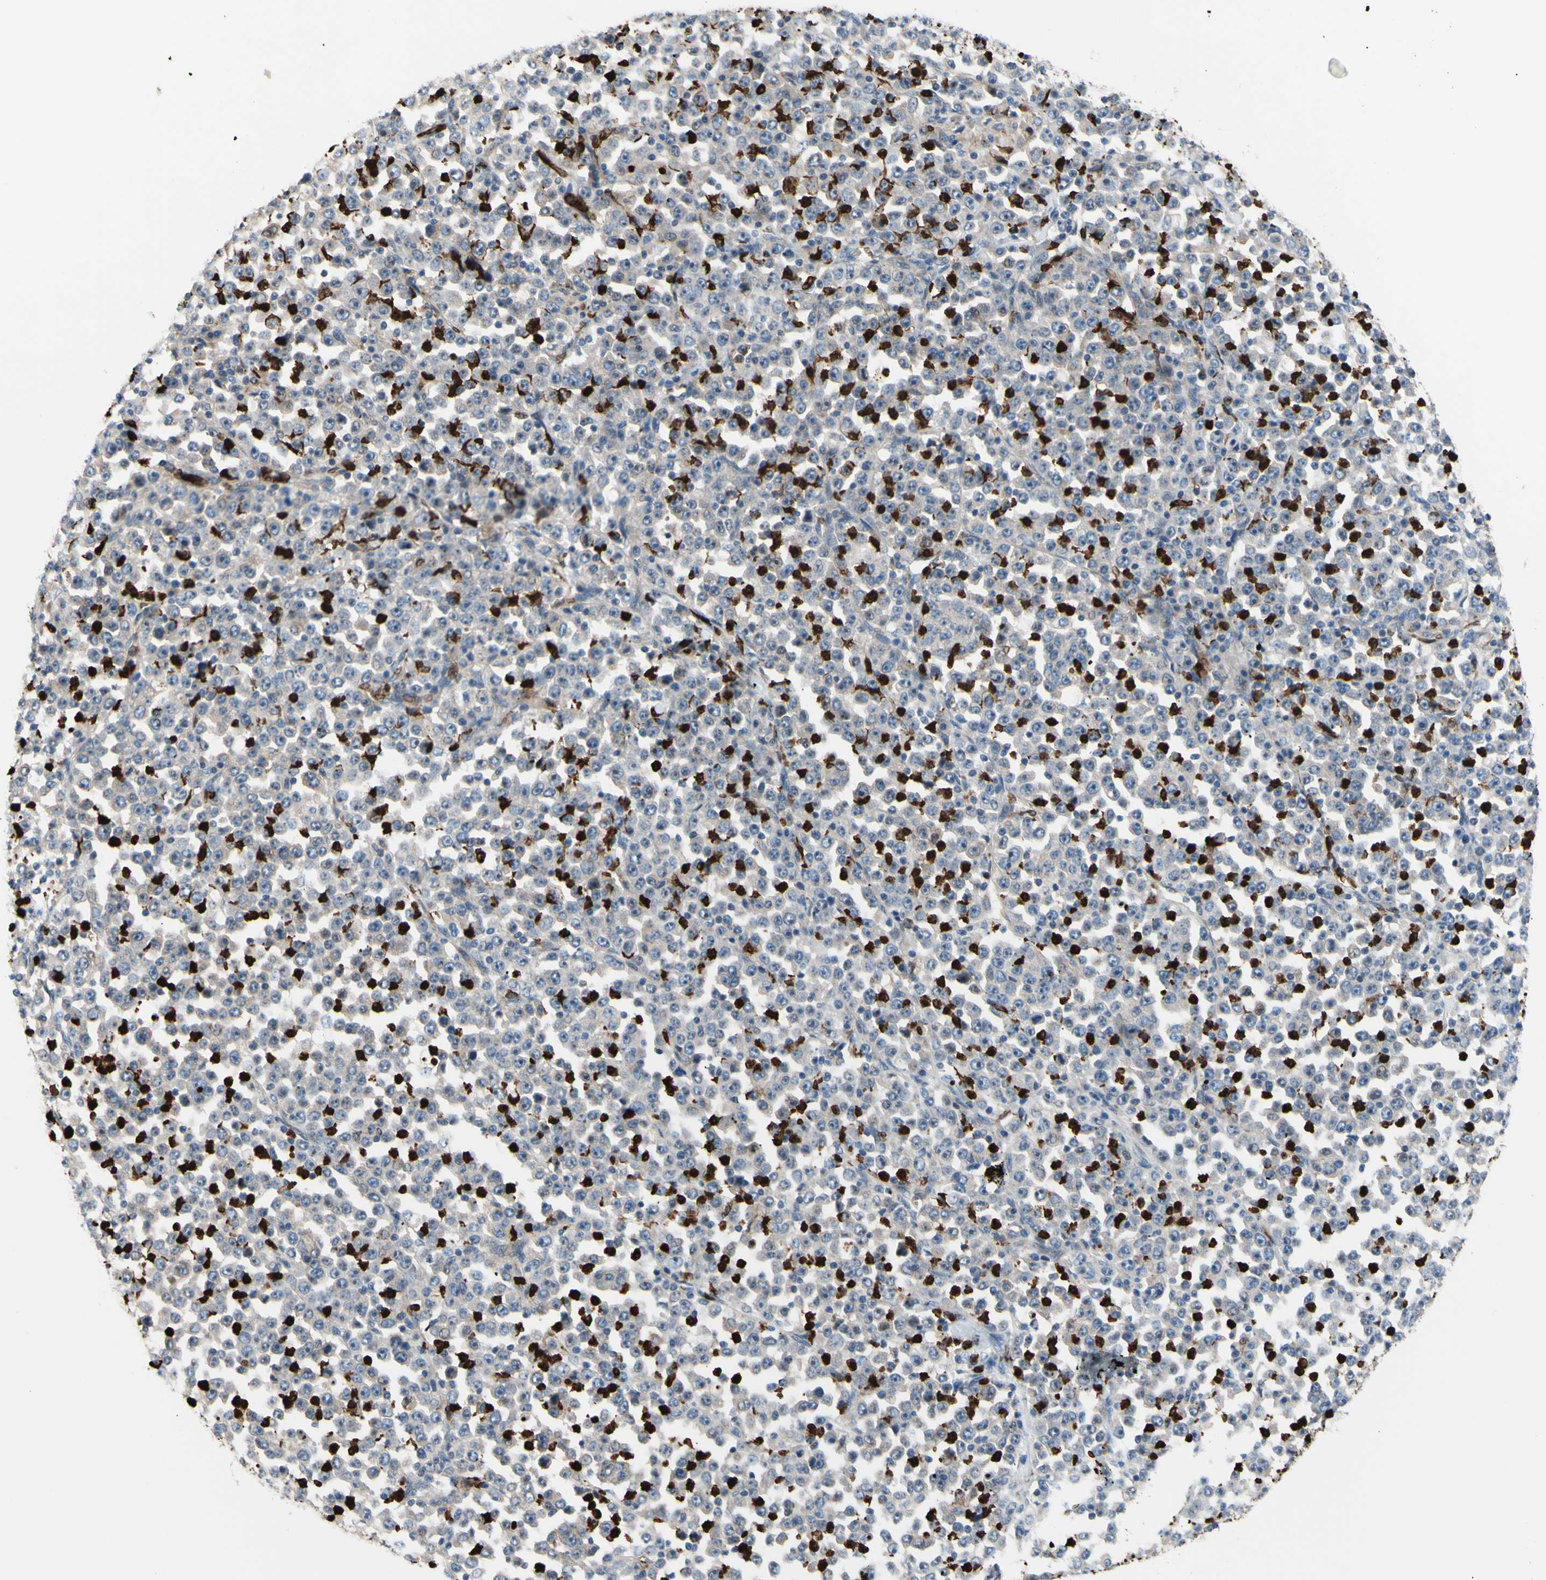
{"staining": {"intensity": "weak", "quantity": ">75%", "location": "cytoplasmic/membranous"}, "tissue": "stomach cancer", "cell_type": "Tumor cells", "image_type": "cancer", "snomed": [{"axis": "morphology", "description": "Normal tissue, NOS"}, {"axis": "morphology", "description": "Adenocarcinoma, NOS"}, {"axis": "topography", "description": "Stomach, upper"}, {"axis": "topography", "description": "Stomach"}], "caption": "Weak cytoplasmic/membranous protein expression is seen in about >75% of tumor cells in stomach cancer (adenocarcinoma).", "gene": "USP9X", "patient": {"sex": "male", "age": 59}}